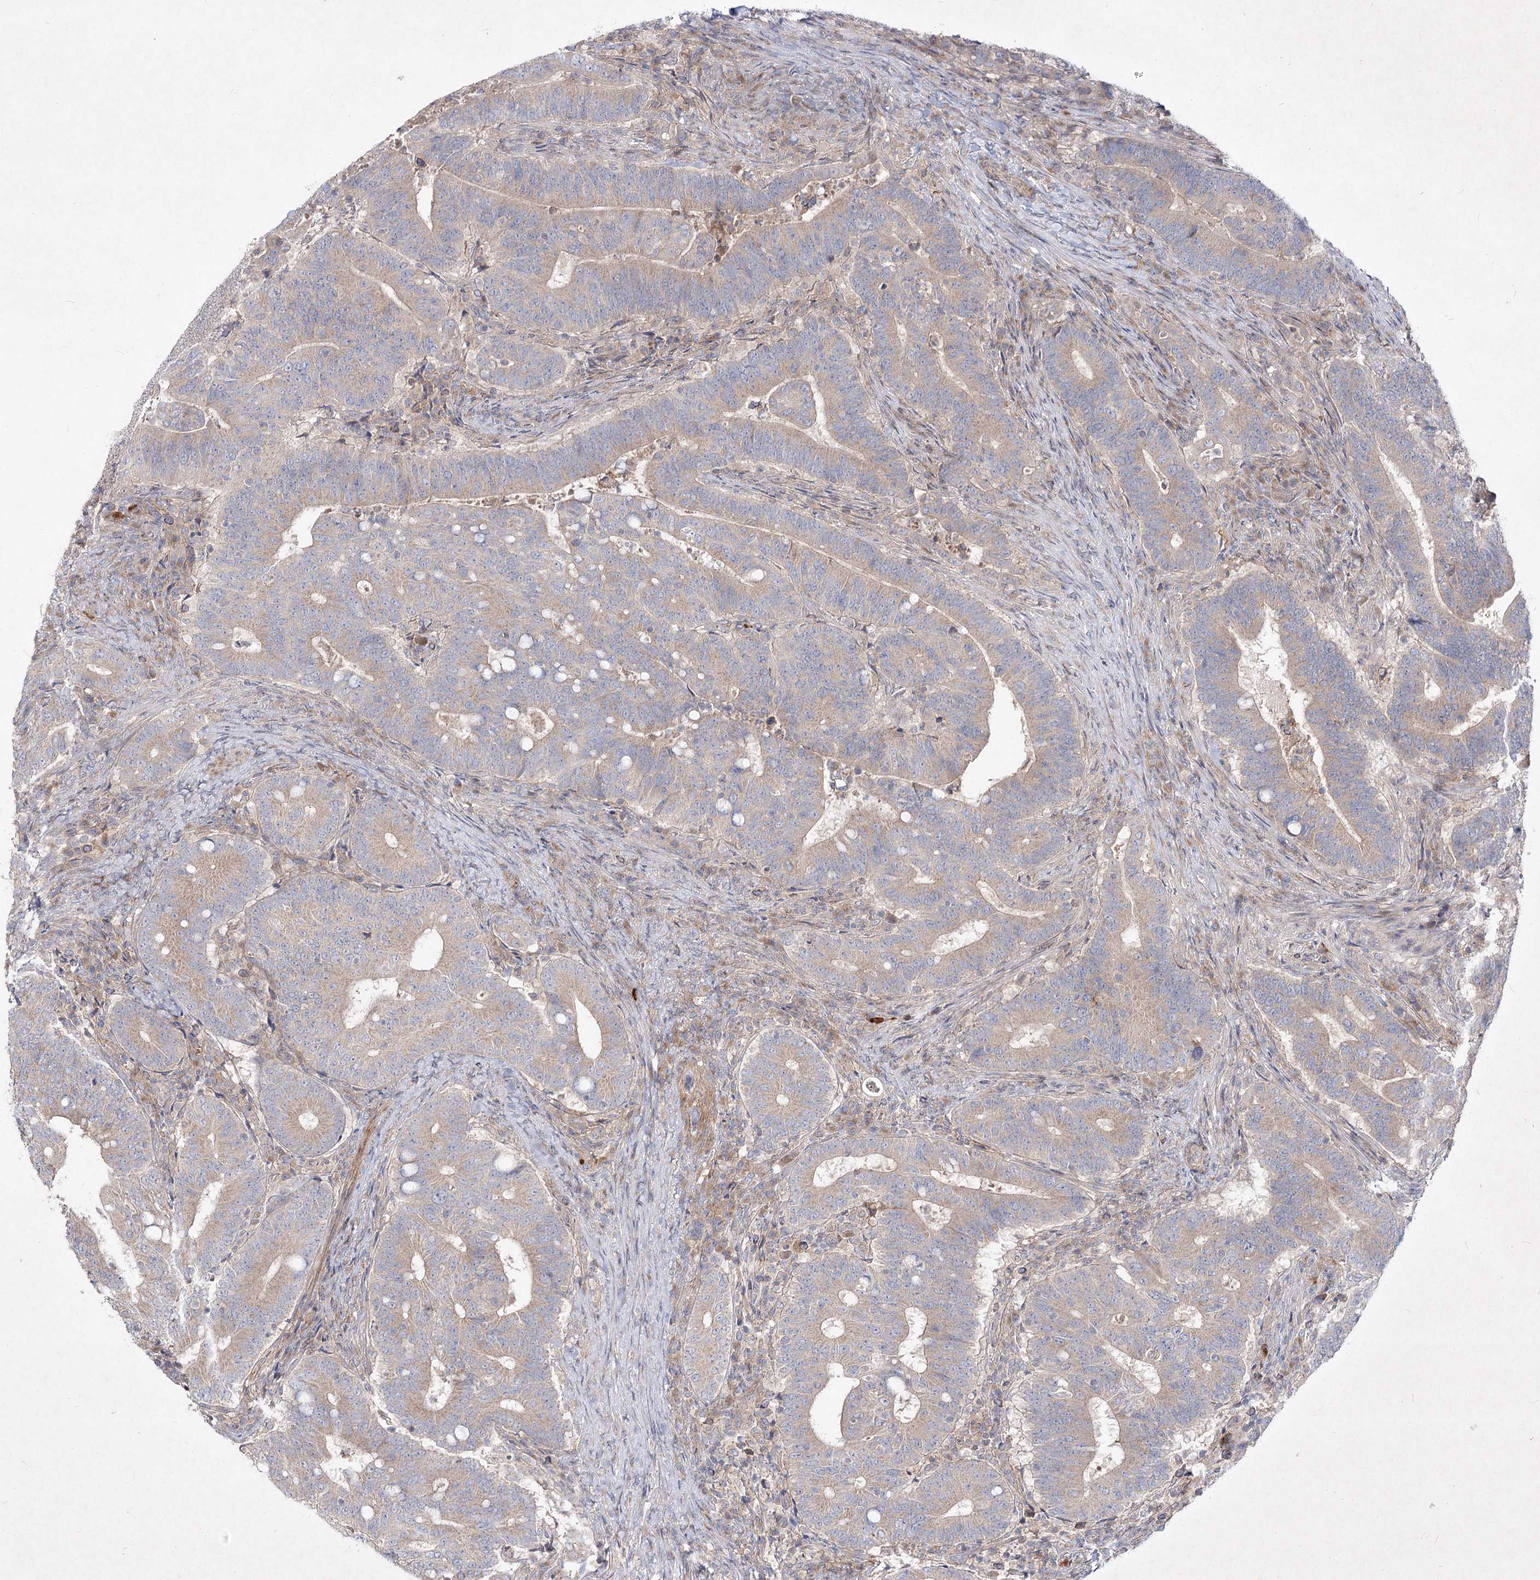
{"staining": {"intensity": "weak", "quantity": ">75%", "location": "cytoplasmic/membranous"}, "tissue": "colorectal cancer", "cell_type": "Tumor cells", "image_type": "cancer", "snomed": [{"axis": "morphology", "description": "Adenocarcinoma, NOS"}, {"axis": "topography", "description": "Colon"}], "caption": "Immunohistochemical staining of colorectal adenocarcinoma reveals weak cytoplasmic/membranous protein expression in approximately >75% of tumor cells.", "gene": "CIB2", "patient": {"sex": "female", "age": 66}}